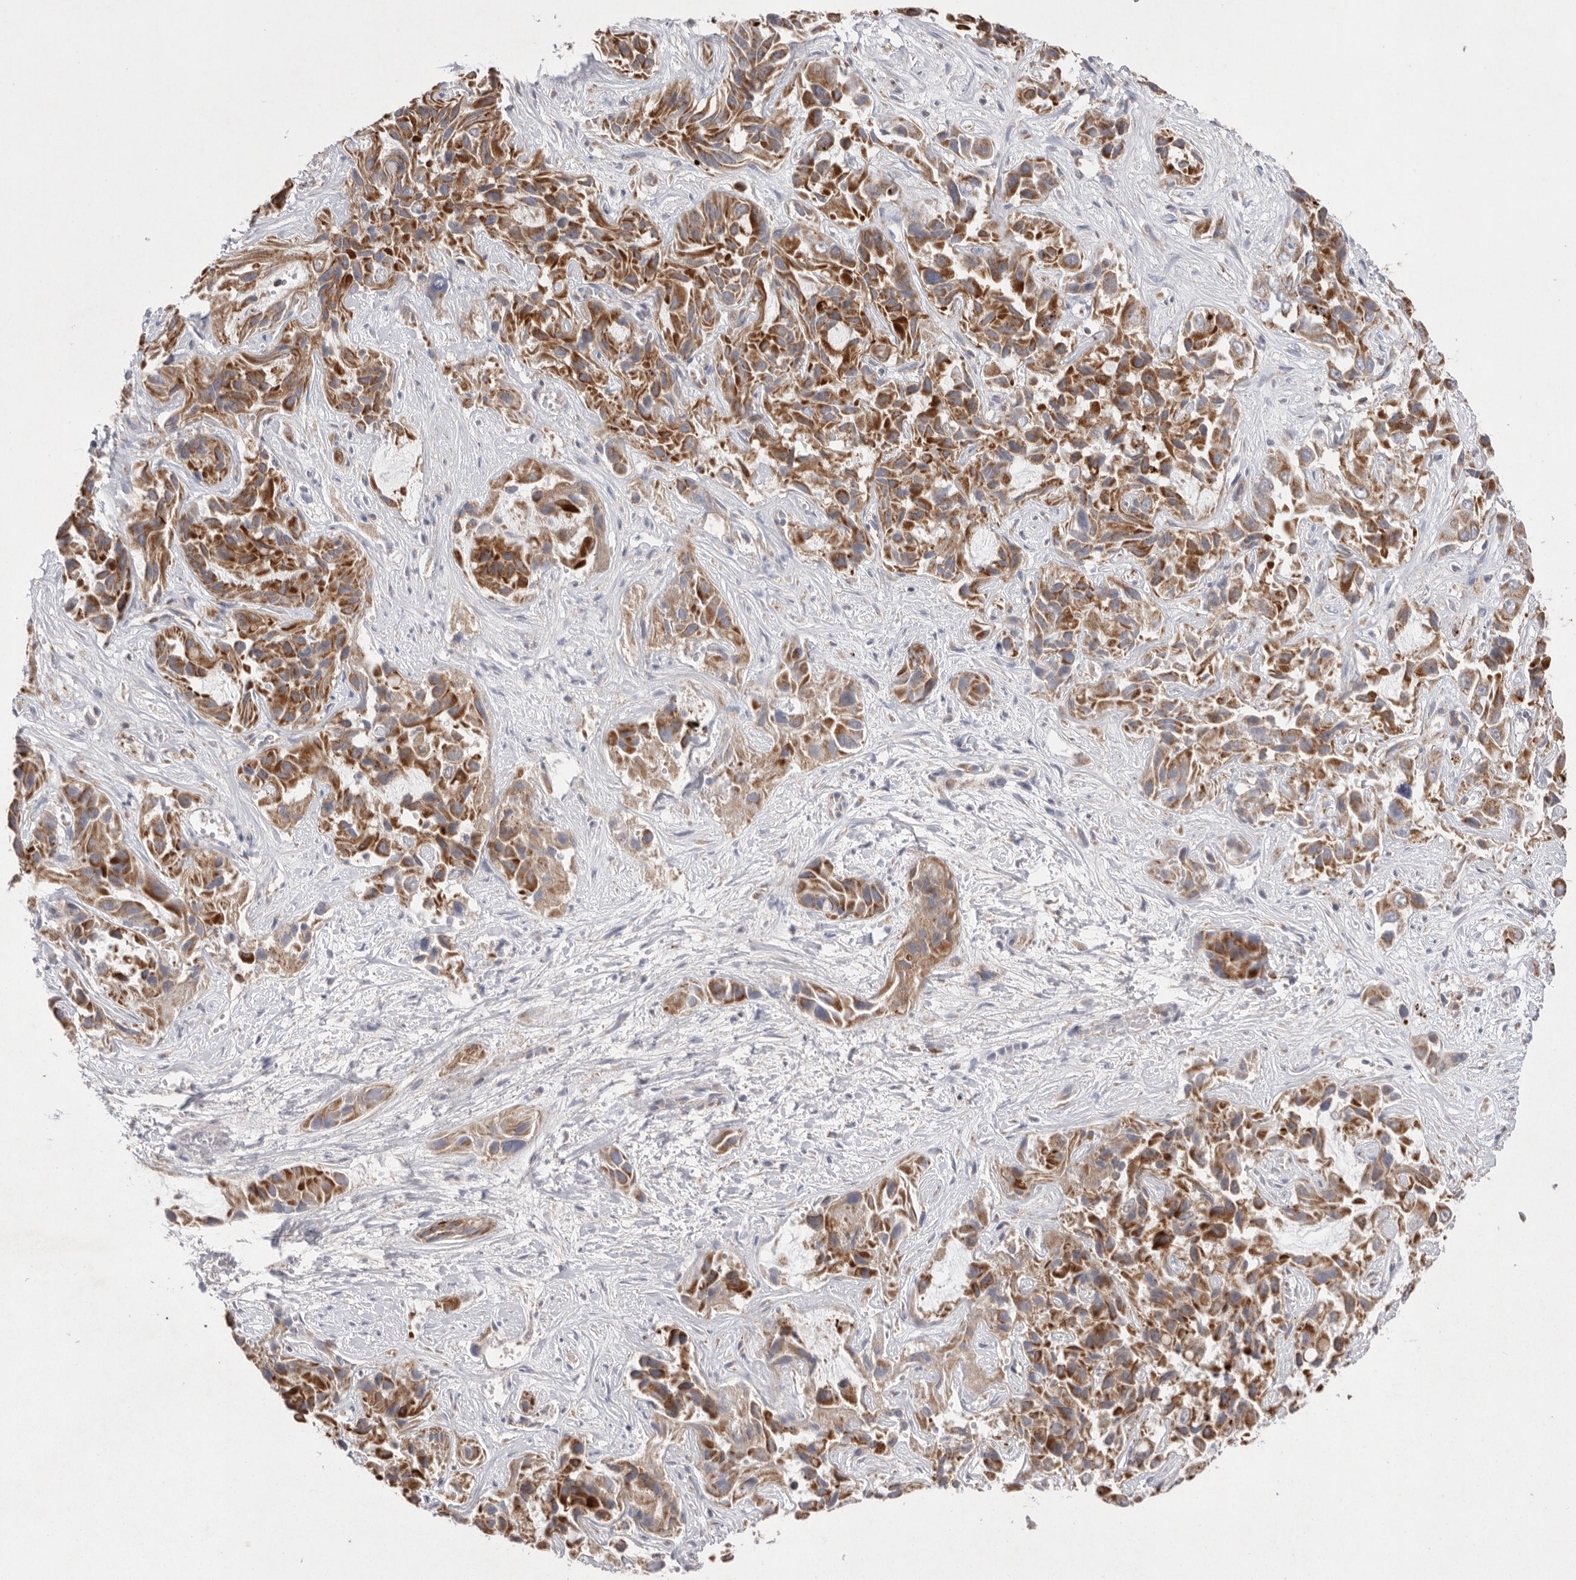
{"staining": {"intensity": "moderate", "quantity": ">75%", "location": "cytoplasmic/membranous"}, "tissue": "liver cancer", "cell_type": "Tumor cells", "image_type": "cancer", "snomed": [{"axis": "morphology", "description": "Cholangiocarcinoma"}, {"axis": "topography", "description": "Liver"}], "caption": "Approximately >75% of tumor cells in cholangiocarcinoma (liver) exhibit moderate cytoplasmic/membranous protein positivity as visualized by brown immunohistochemical staining.", "gene": "VDAC3", "patient": {"sex": "female", "age": 52}}